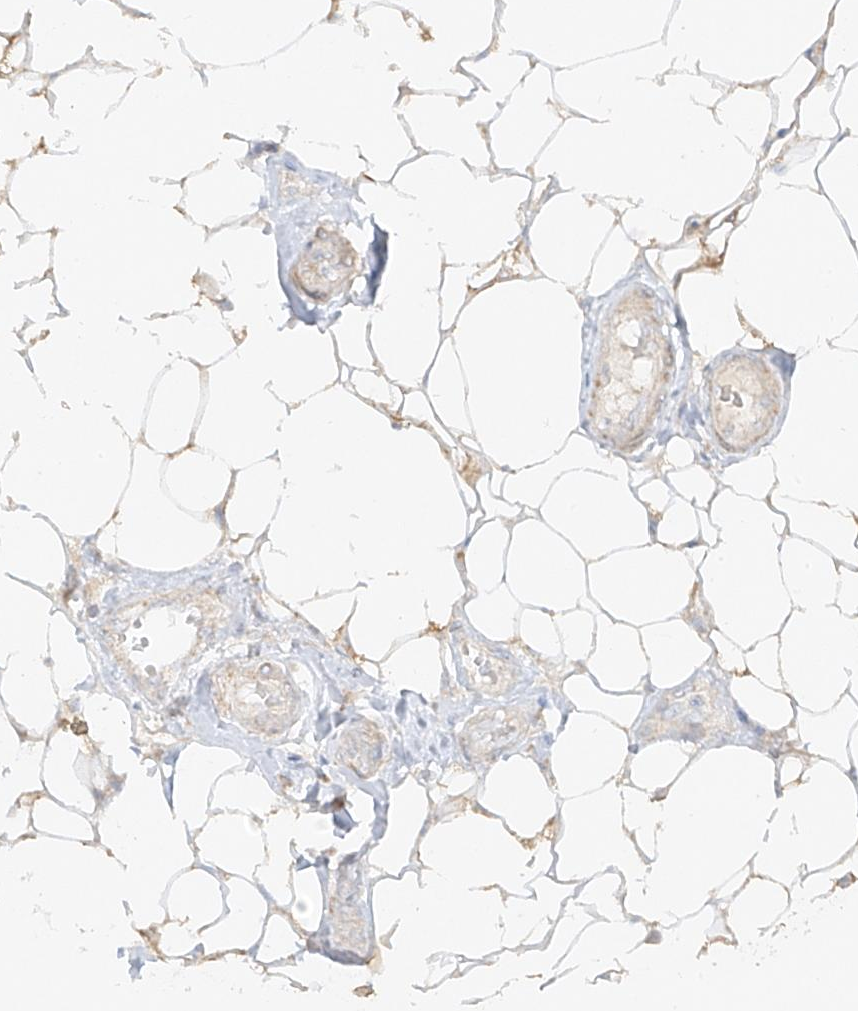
{"staining": {"intensity": "weak", "quantity": "25%-75%", "location": "cytoplasmic/membranous"}, "tissue": "breast cancer", "cell_type": "Tumor cells", "image_type": "cancer", "snomed": [{"axis": "morphology", "description": "Duct carcinoma"}, {"axis": "topography", "description": "Breast"}], "caption": "A histopathology image showing weak cytoplasmic/membranous positivity in approximately 25%-75% of tumor cells in infiltrating ductal carcinoma (breast), as visualized by brown immunohistochemical staining.", "gene": "ZIM3", "patient": {"sex": "female", "age": 80}}